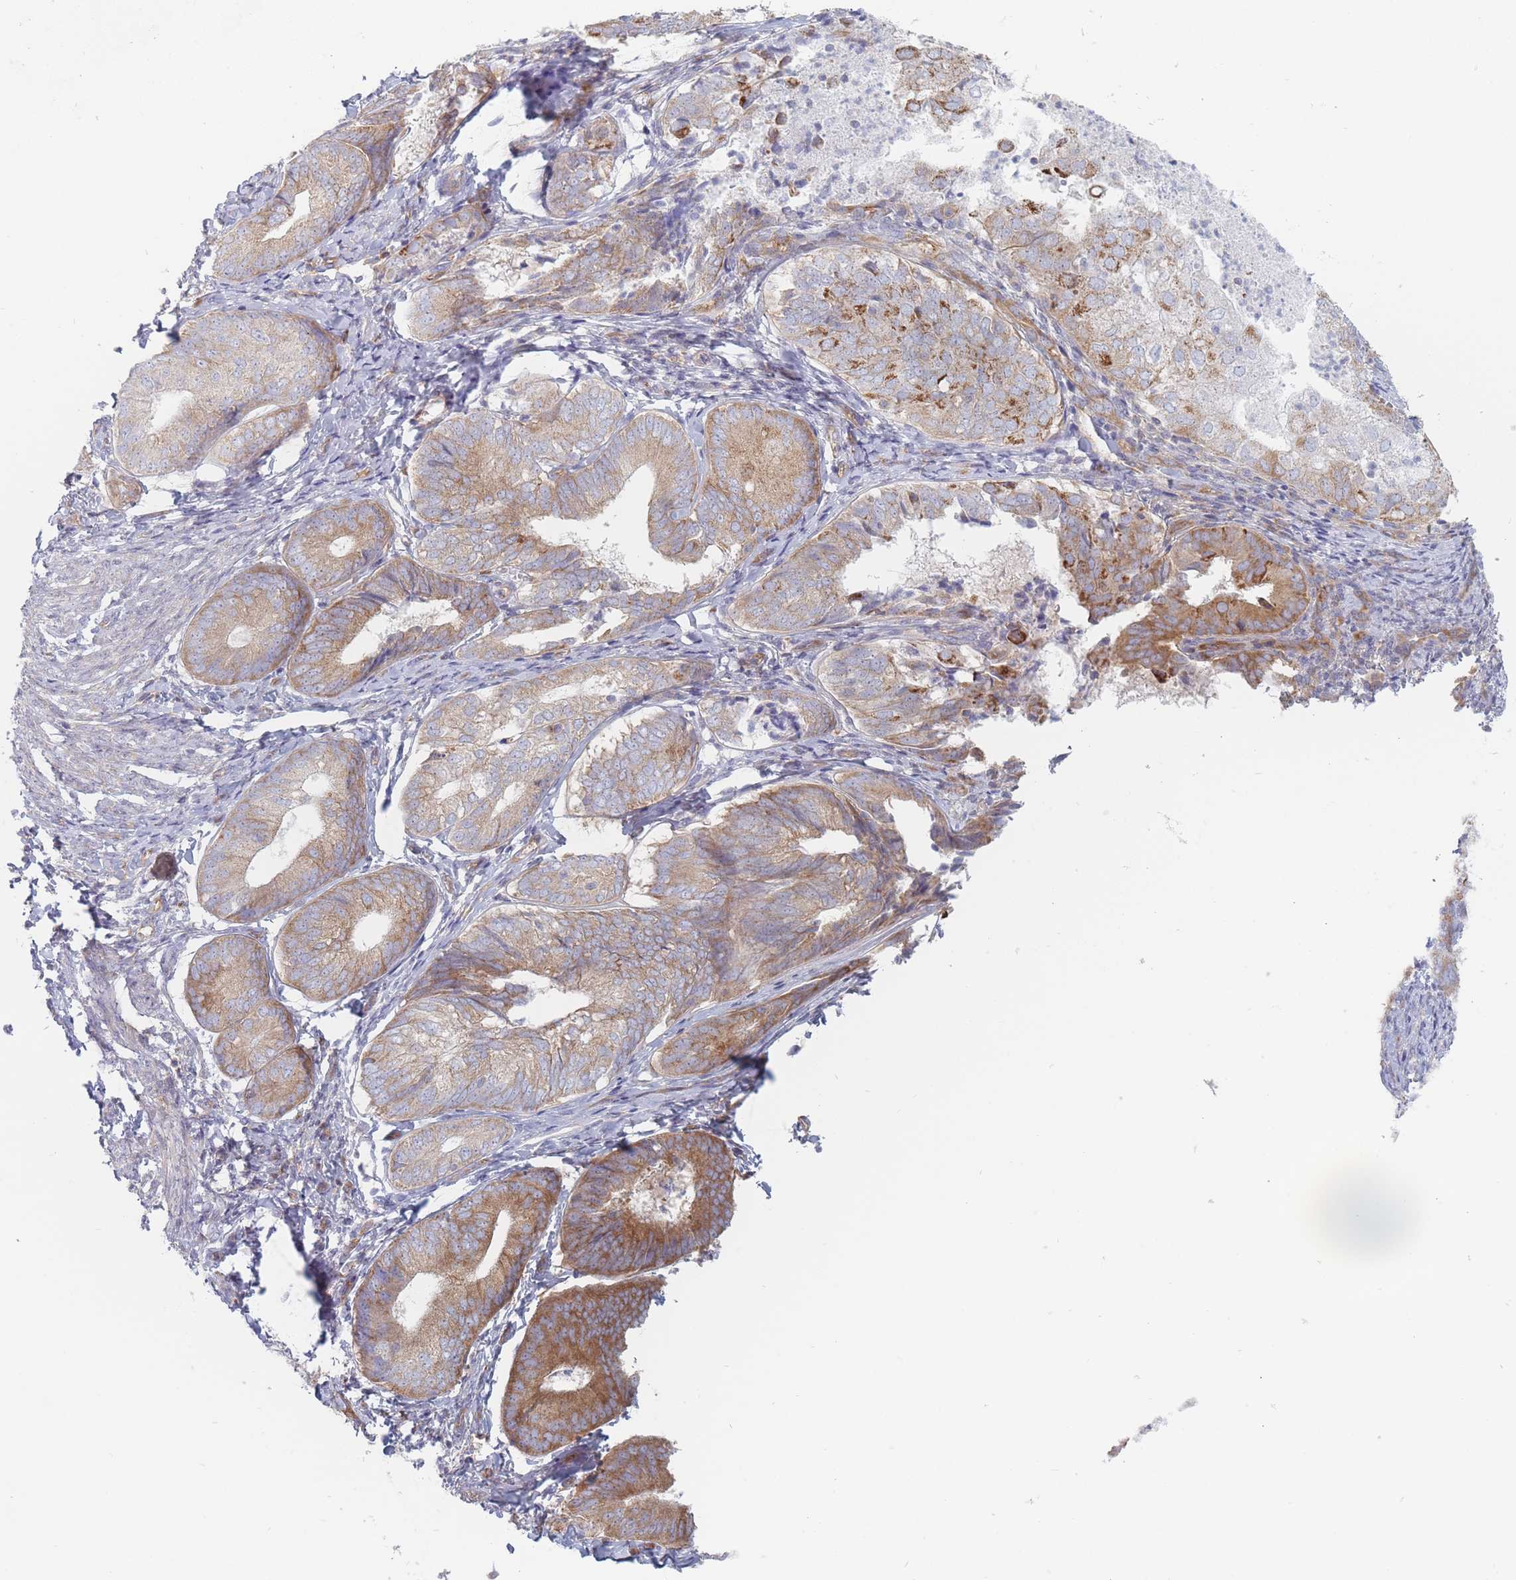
{"staining": {"intensity": "moderate", "quantity": "25%-75%", "location": "cytoplasmic/membranous"}, "tissue": "endometrial cancer", "cell_type": "Tumor cells", "image_type": "cancer", "snomed": [{"axis": "morphology", "description": "Adenocarcinoma, NOS"}, {"axis": "topography", "description": "Endometrium"}], "caption": "This histopathology image exhibits immunohistochemistry staining of endometrial cancer, with medium moderate cytoplasmic/membranous staining in approximately 25%-75% of tumor cells.", "gene": "MAP1S", "patient": {"sex": "female", "age": 87}}